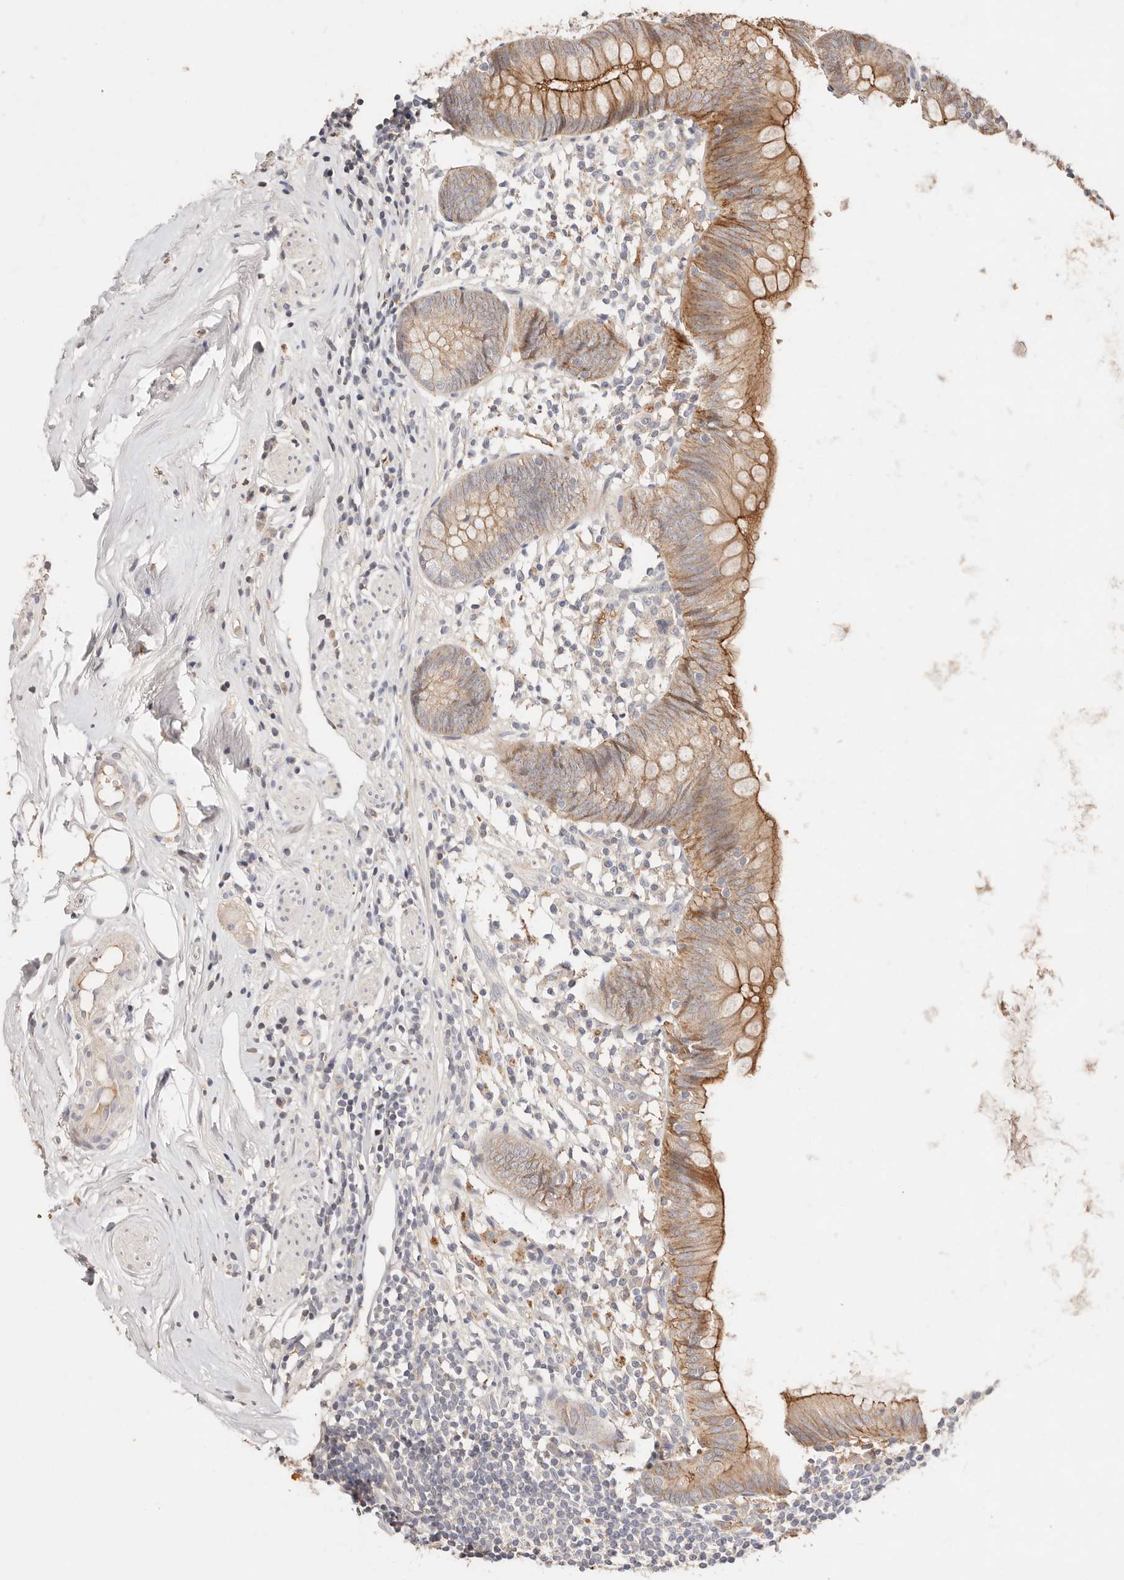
{"staining": {"intensity": "moderate", "quantity": ">75%", "location": "cytoplasmic/membranous"}, "tissue": "appendix", "cell_type": "Glandular cells", "image_type": "normal", "snomed": [{"axis": "morphology", "description": "Normal tissue, NOS"}, {"axis": "topography", "description": "Appendix"}], "caption": "High-magnification brightfield microscopy of normal appendix stained with DAB (3,3'-diaminobenzidine) (brown) and counterstained with hematoxylin (blue). glandular cells exhibit moderate cytoplasmic/membranous expression is identified in approximately>75% of cells.", "gene": "CXADR", "patient": {"sex": "female", "age": 62}}